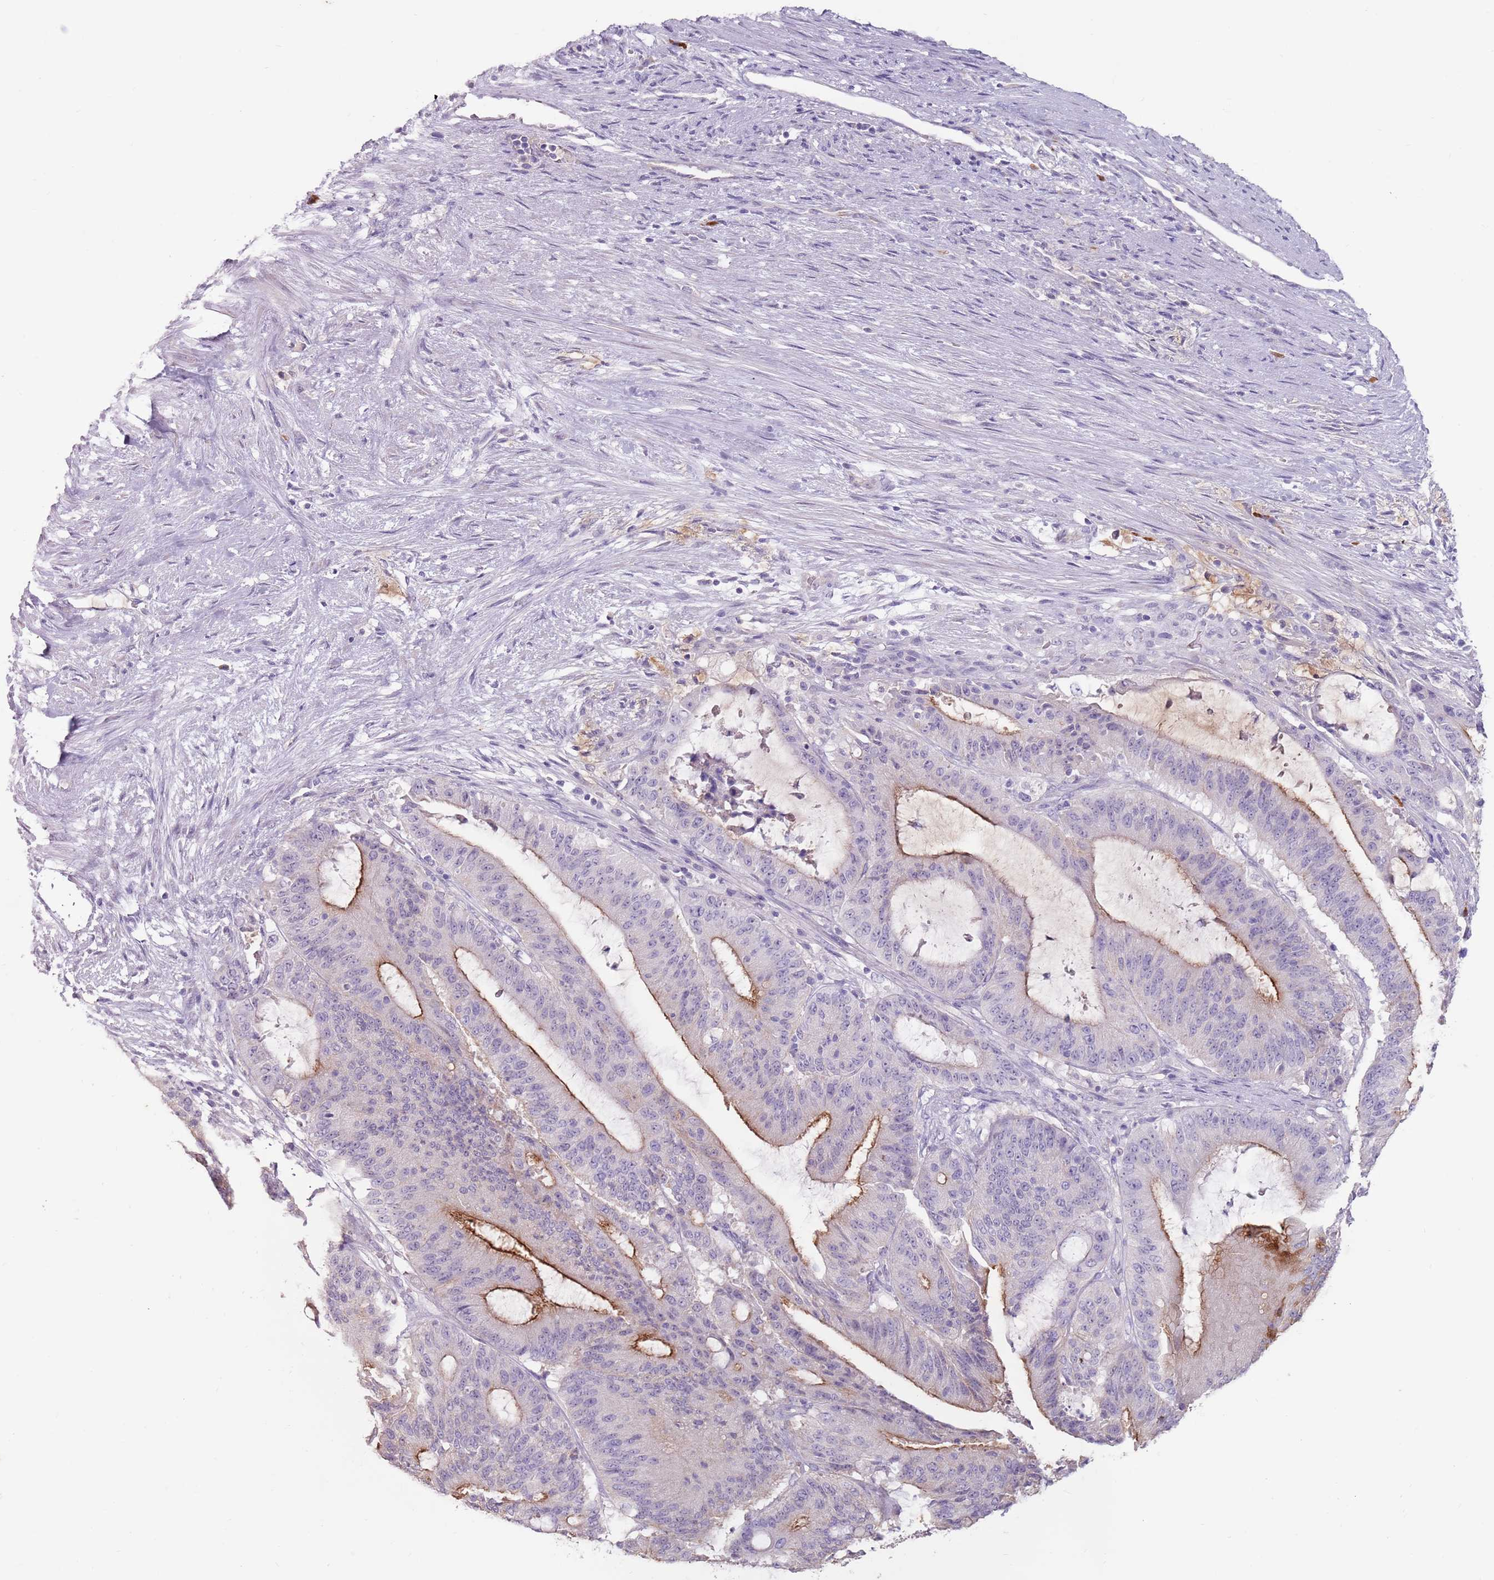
{"staining": {"intensity": "moderate", "quantity": "25%-75%", "location": "cytoplasmic/membranous"}, "tissue": "liver cancer", "cell_type": "Tumor cells", "image_type": "cancer", "snomed": [{"axis": "morphology", "description": "Normal tissue, NOS"}, {"axis": "morphology", "description": "Cholangiocarcinoma"}, {"axis": "topography", "description": "Liver"}, {"axis": "topography", "description": "Peripheral nerve tissue"}], "caption": "There is medium levels of moderate cytoplasmic/membranous expression in tumor cells of liver cholangiocarcinoma, as demonstrated by immunohistochemical staining (brown color).", "gene": "STYK1", "patient": {"sex": "female", "age": 73}}